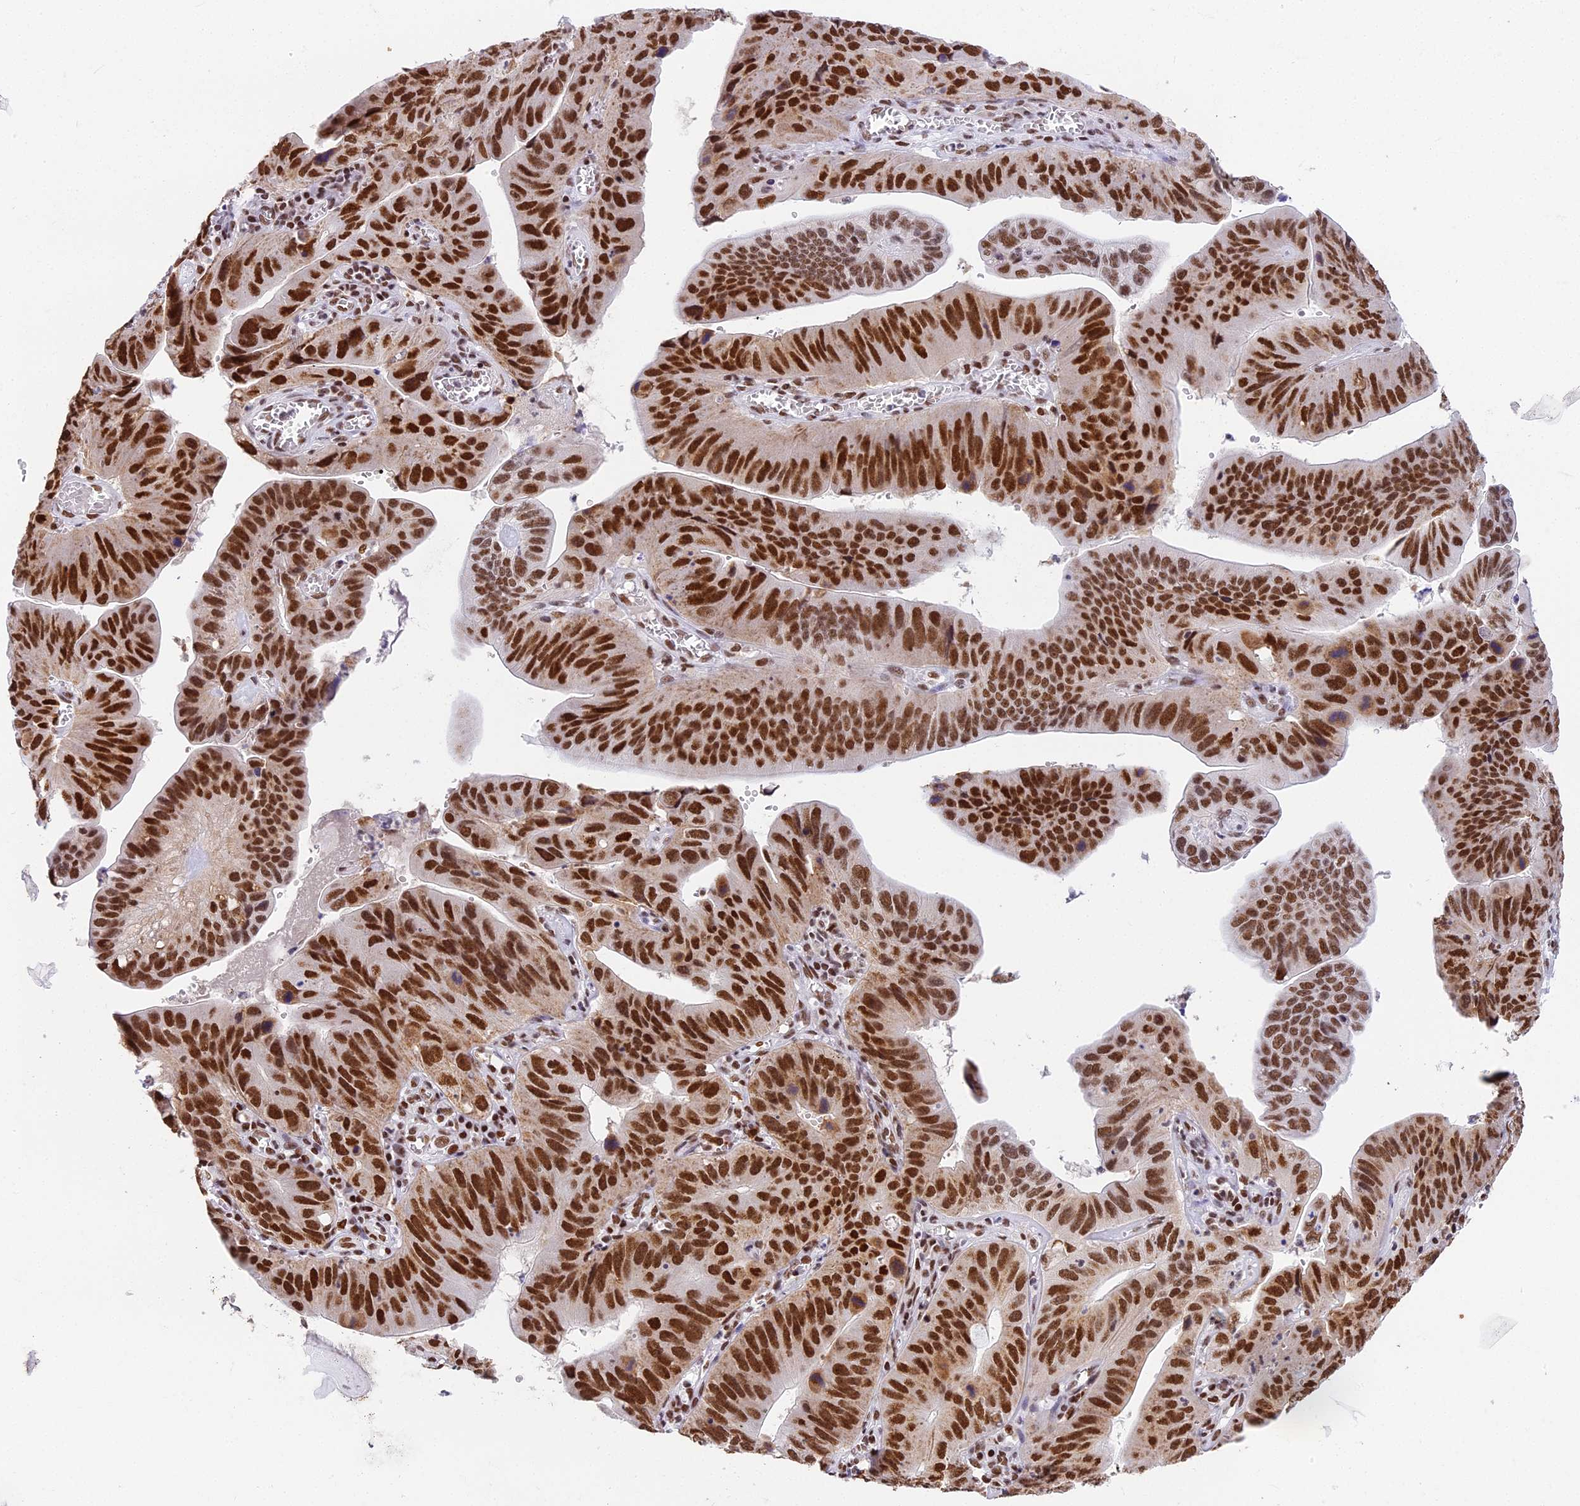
{"staining": {"intensity": "strong", "quantity": ">75%", "location": "nuclear"}, "tissue": "stomach cancer", "cell_type": "Tumor cells", "image_type": "cancer", "snomed": [{"axis": "morphology", "description": "Adenocarcinoma, NOS"}, {"axis": "topography", "description": "Stomach"}], "caption": "Immunohistochemical staining of stomach adenocarcinoma shows strong nuclear protein expression in about >75% of tumor cells. (Brightfield microscopy of DAB IHC at high magnification).", "gene": "SBNO1", "patient": {"sex": "male", "age": 59}}